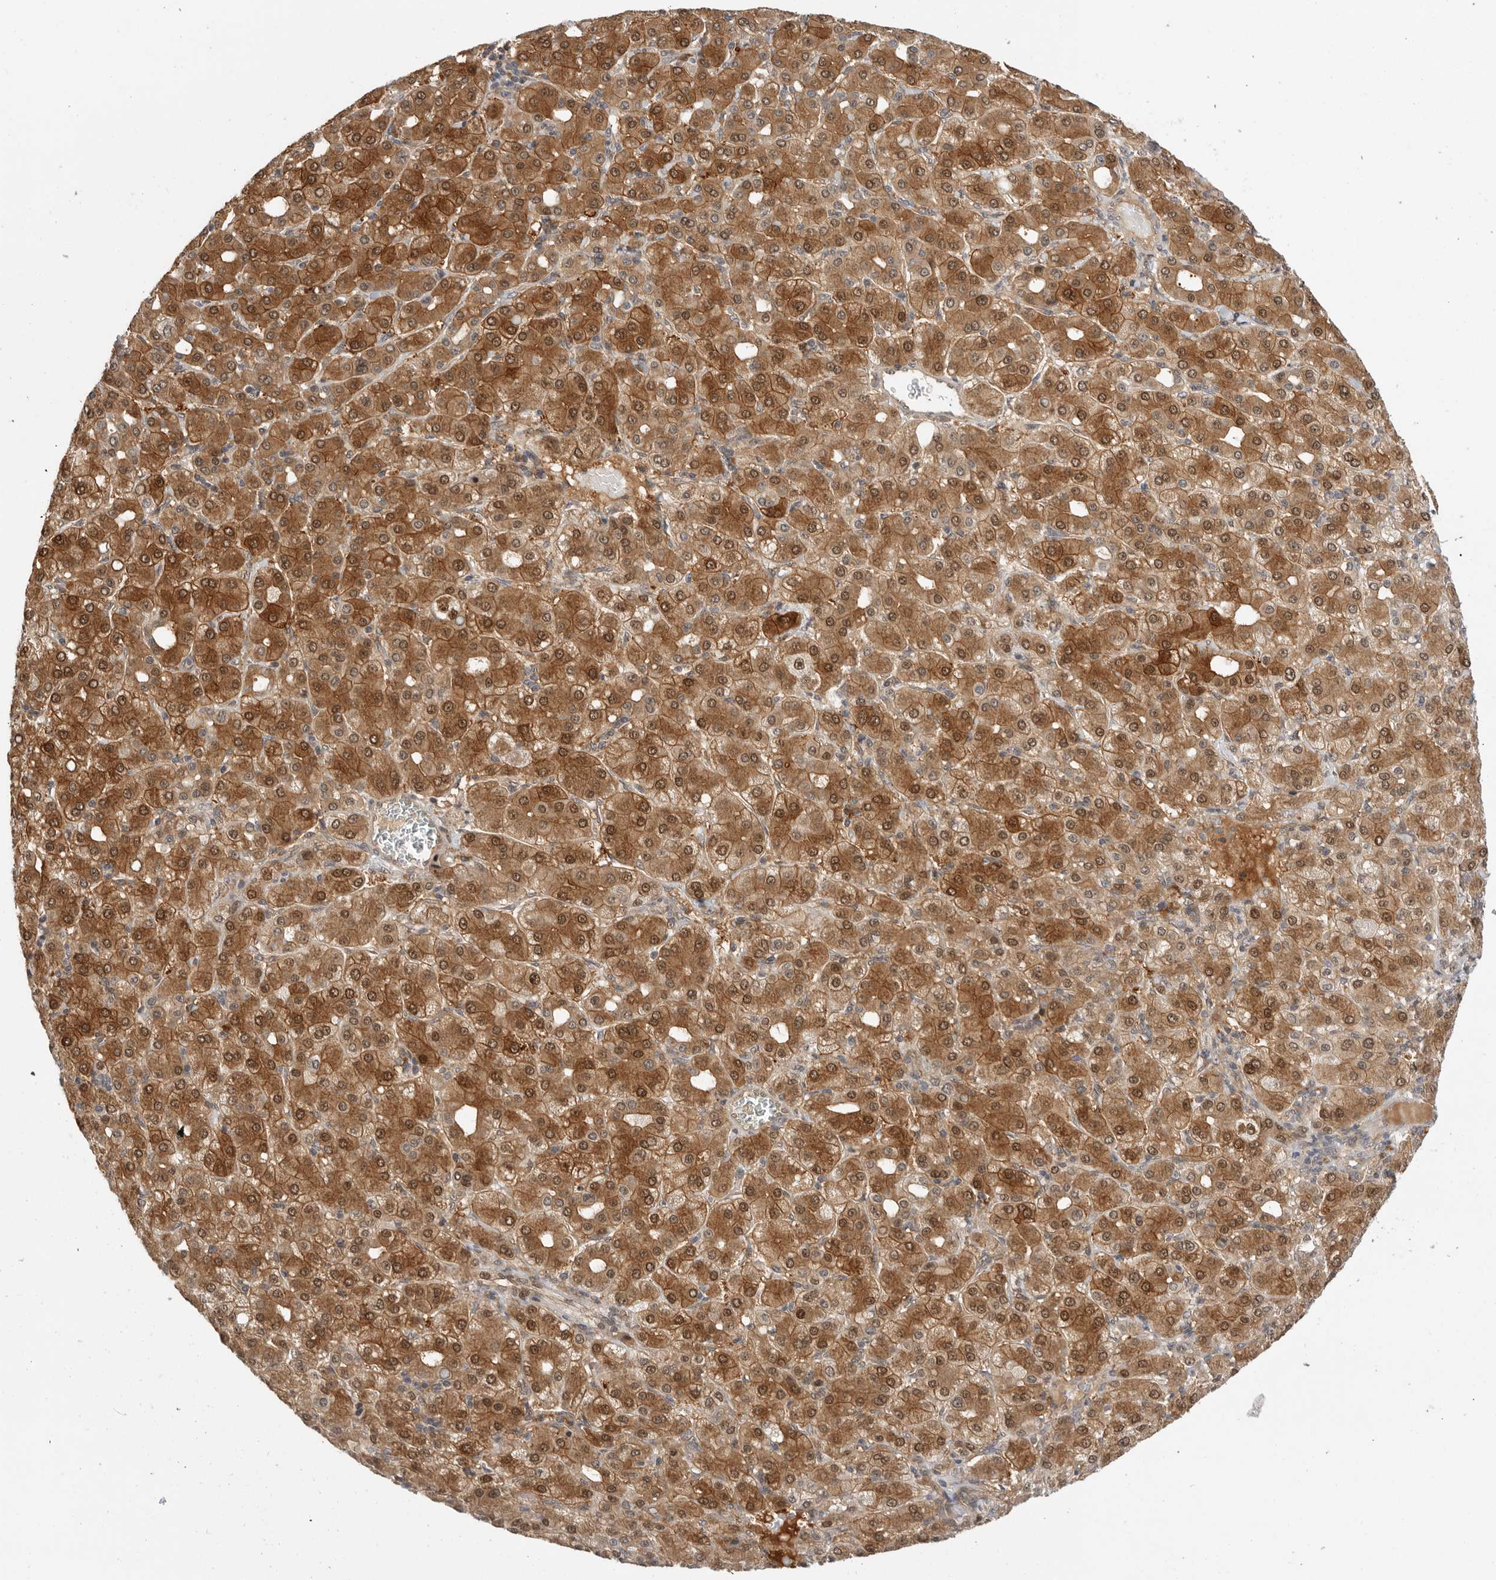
{"staining": {"intensity": "moderate", "quantity": ">75%", "location": "cytoplasmic/membranous,nuclear"}, "tissue": "liver cancer", "cell_type": "Tumor cells", "image_type": "cancer", "snomed": [{"axis": "morphology", "description": "Carcinoma, Hepatocellular, NOS"}, {"axis": "topography", "description": "Liver"}], "caption": "An immunohistochemistry (IHC) image of neoplastic tissue is shown. Protein staining in brown highlights moderate cytoplasmic/membranous and nuclear positivity in liver cancer within tumor cells.", "gene": "DCAF8", "patient": {"sex": "male", "age": 65}}